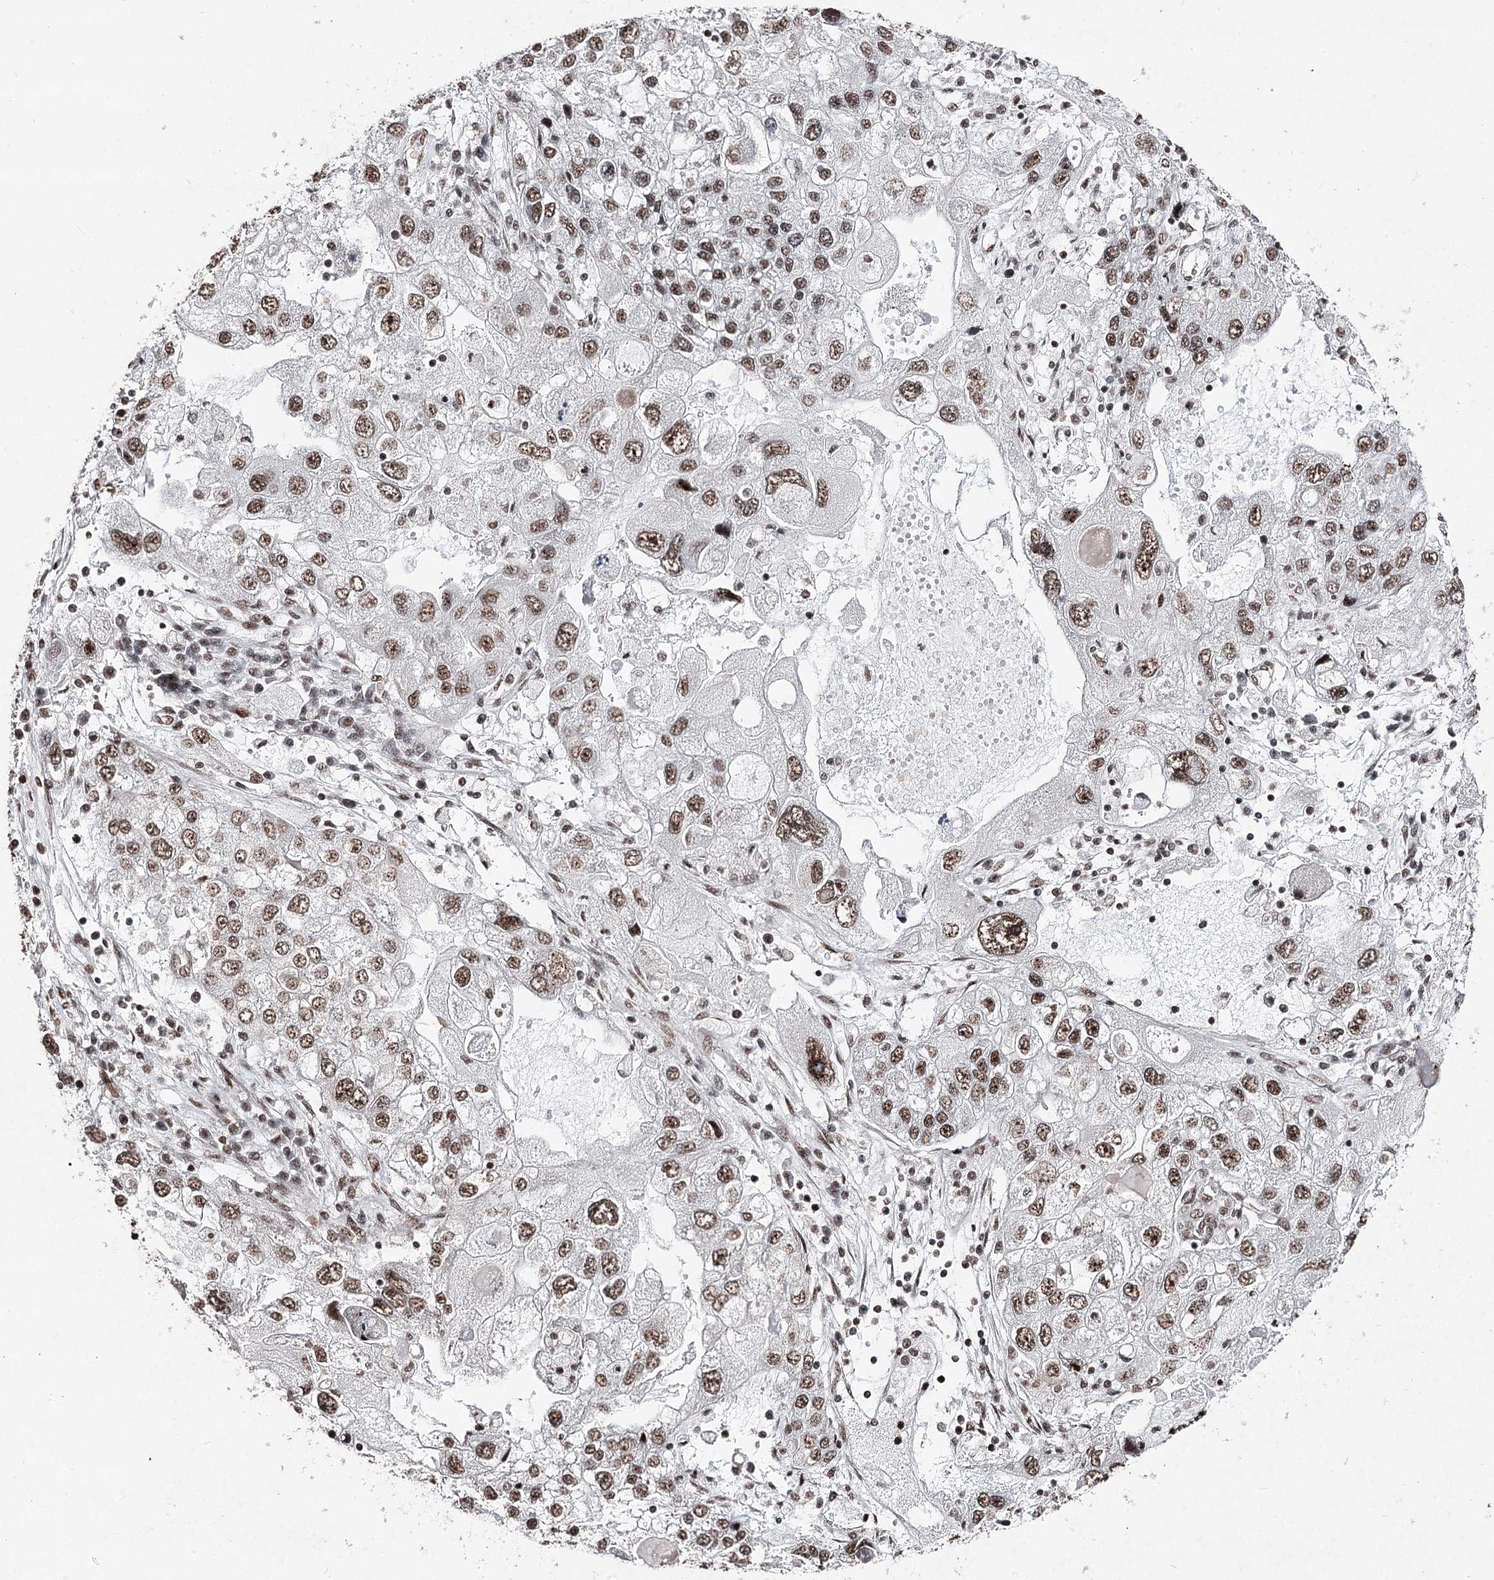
{"staining": {"intensity": "moderate", "quantity": ">75%", "location": "nuclear"}, "tissue": "endometrial cancer", "cell_type": "Tumor cells", "image_type": "cancer", "snomed": [{"axis": "morphology", "description": "Adenocarcinoma, NOS"}, {"axis": "topography", "description": "Endometrium"}], "caption": "A medium amount of moderate nuclear expression is identified in about >75% of tumor cells in endometrial adenocarcinoma tissue.", "gene": "PDCD4", "patient": {"sex": "female", "age": 49}}